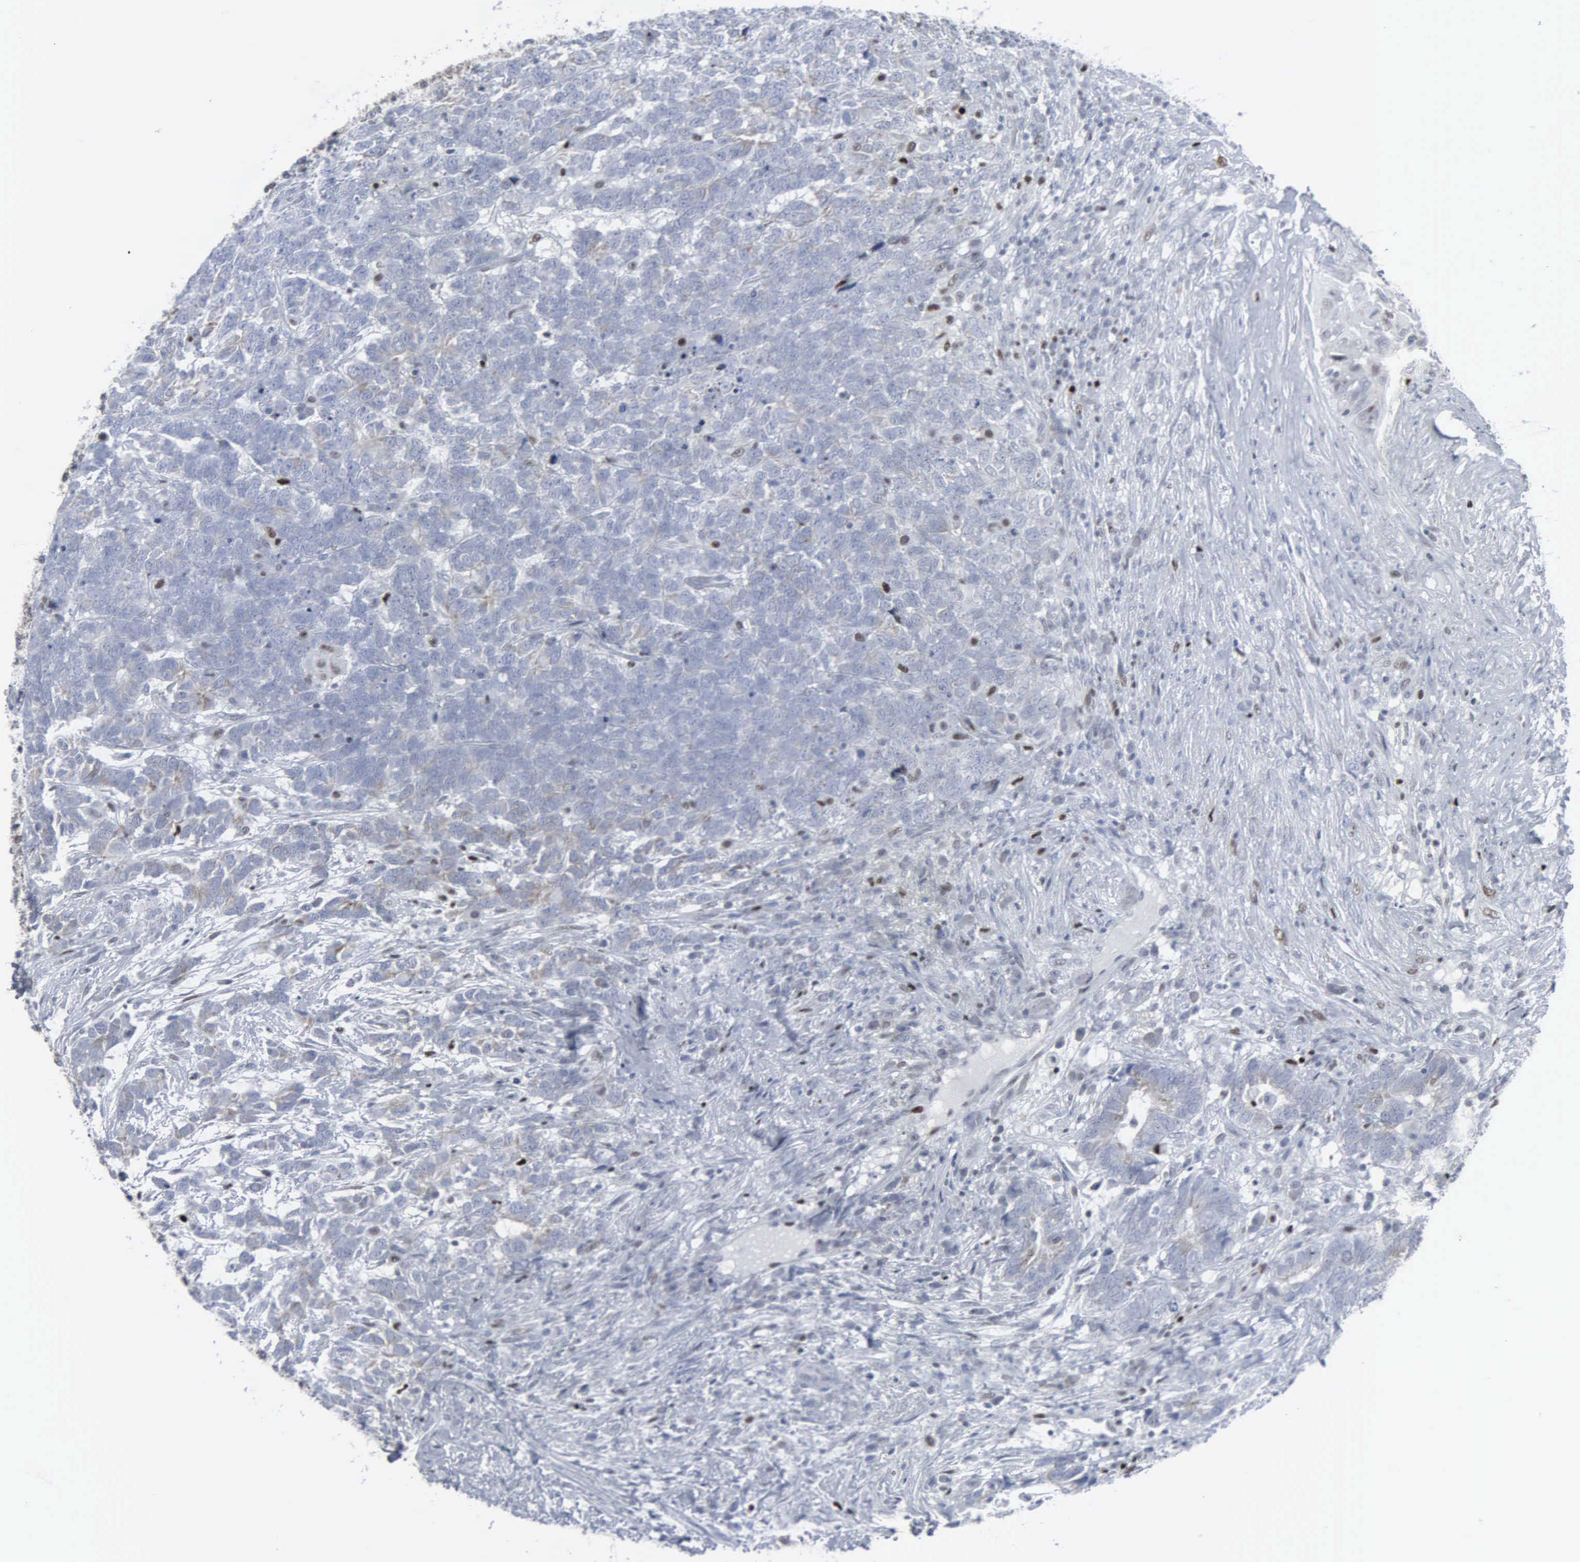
{"staining": {"intensity": "negative", "quantity": "none", "location": "none"}, "tissue": "testis cancer", "cell_type": "Tumor cells", "image_type": "cancer", "snomed": [{"axis": "morphology", "description": "Carcinoma, Embryonal, NOS"}, {"axis": "topography", "description": "Testis"}], "caption": "Immunohistochemistry of testis embryonal carcinoma demonstrates no staining in tumor cells.", "gene": "CCND3", "patient": {"sex": "male", "age": 26}}